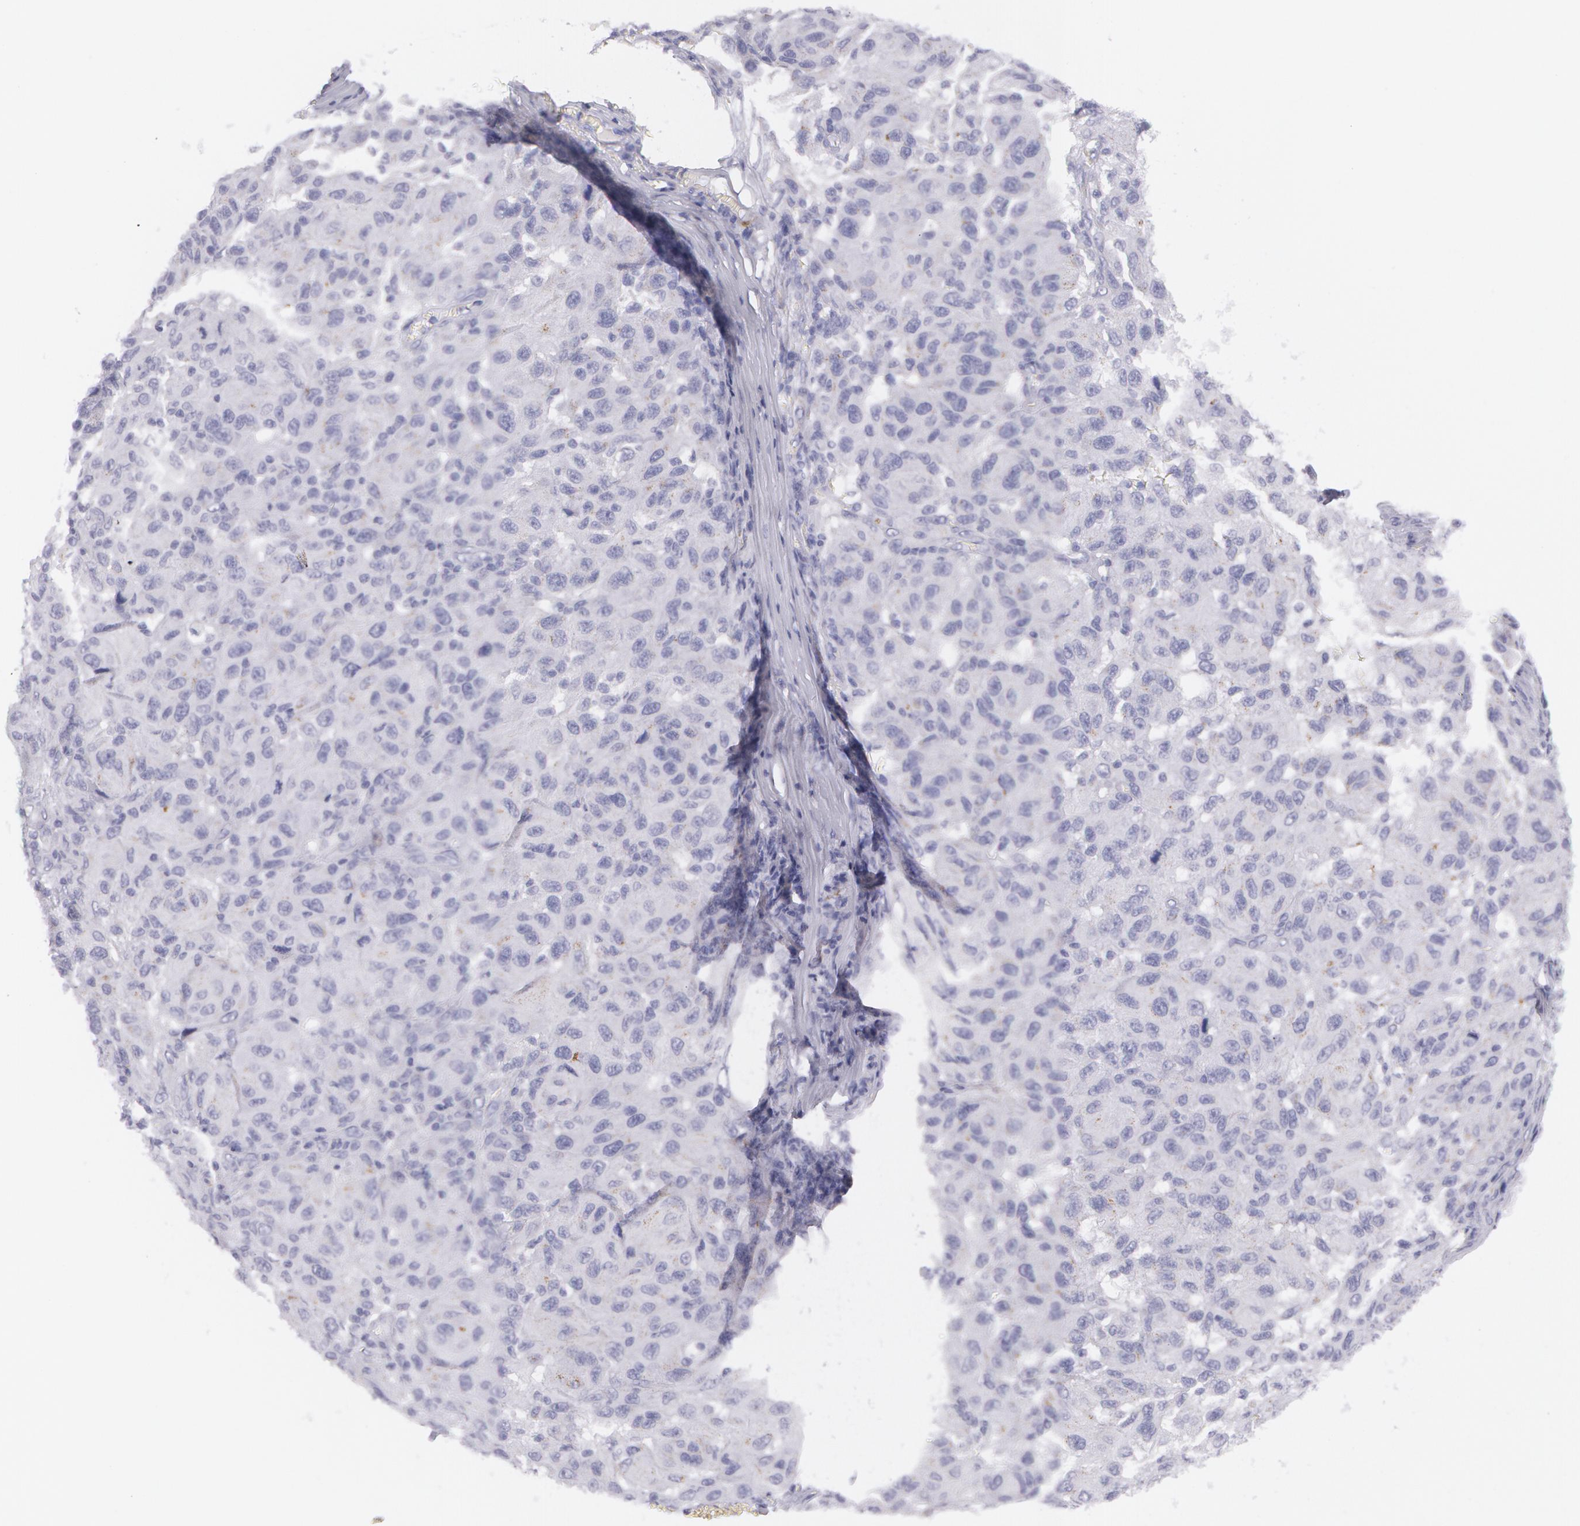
{"staining": {"intensity": "negative", "quantity": "none", "location": "none"}, "tissue": "melanoma", "cell_type": "Tumor cells", "image_type": "cancer", "snomed": [{"axis": "morphology", "description": "Malignant melanoma, NOS"}, {"axis": "topography", "description": "Skin"}], "caption": "This is an immunohistochemistry (IHC) photomicrograph of malignant melanoma. There is no expression in tumor cells.", "gene": "AMACR", "patient": {"sex": "female", "age": 77}}